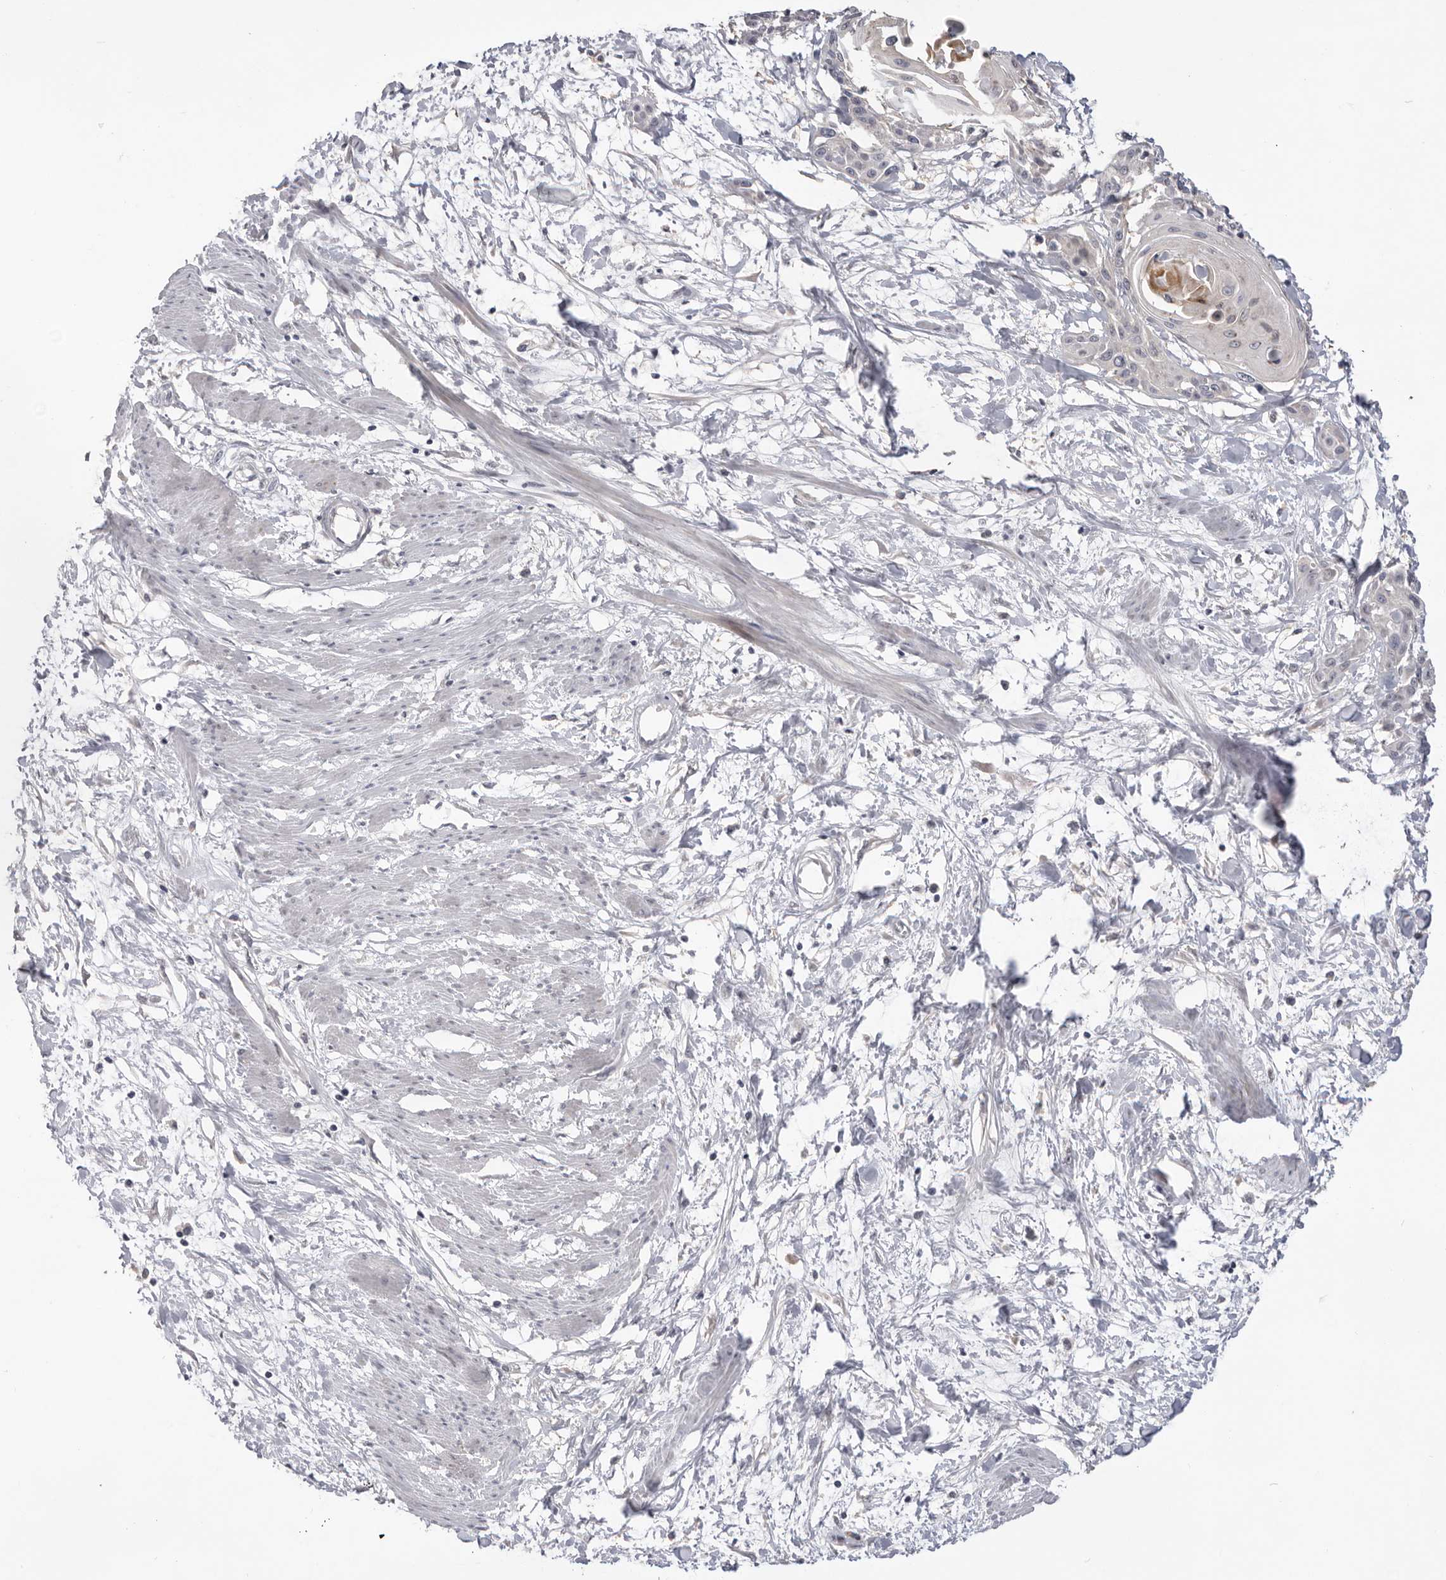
{"staining": {"intensity": "negative", "quantity": "none", "location": "none"}, "tissue": "cervical cancer", "cell_type": "Tumor cells", "image_type": "cancer", "snomed": [{"axis": "morphology", "description": "Squamous cell carcinoma, NOS"}, {"axis": "topography", "description": "Cervix"}], "caption": "High power microscopy image of an immunohistochemistry (IHC) image of cervical cancer, revealing no significant staining in tumor cells.", "gene": "DOP1A", "patient": {"sex": "female", "age": 57}}